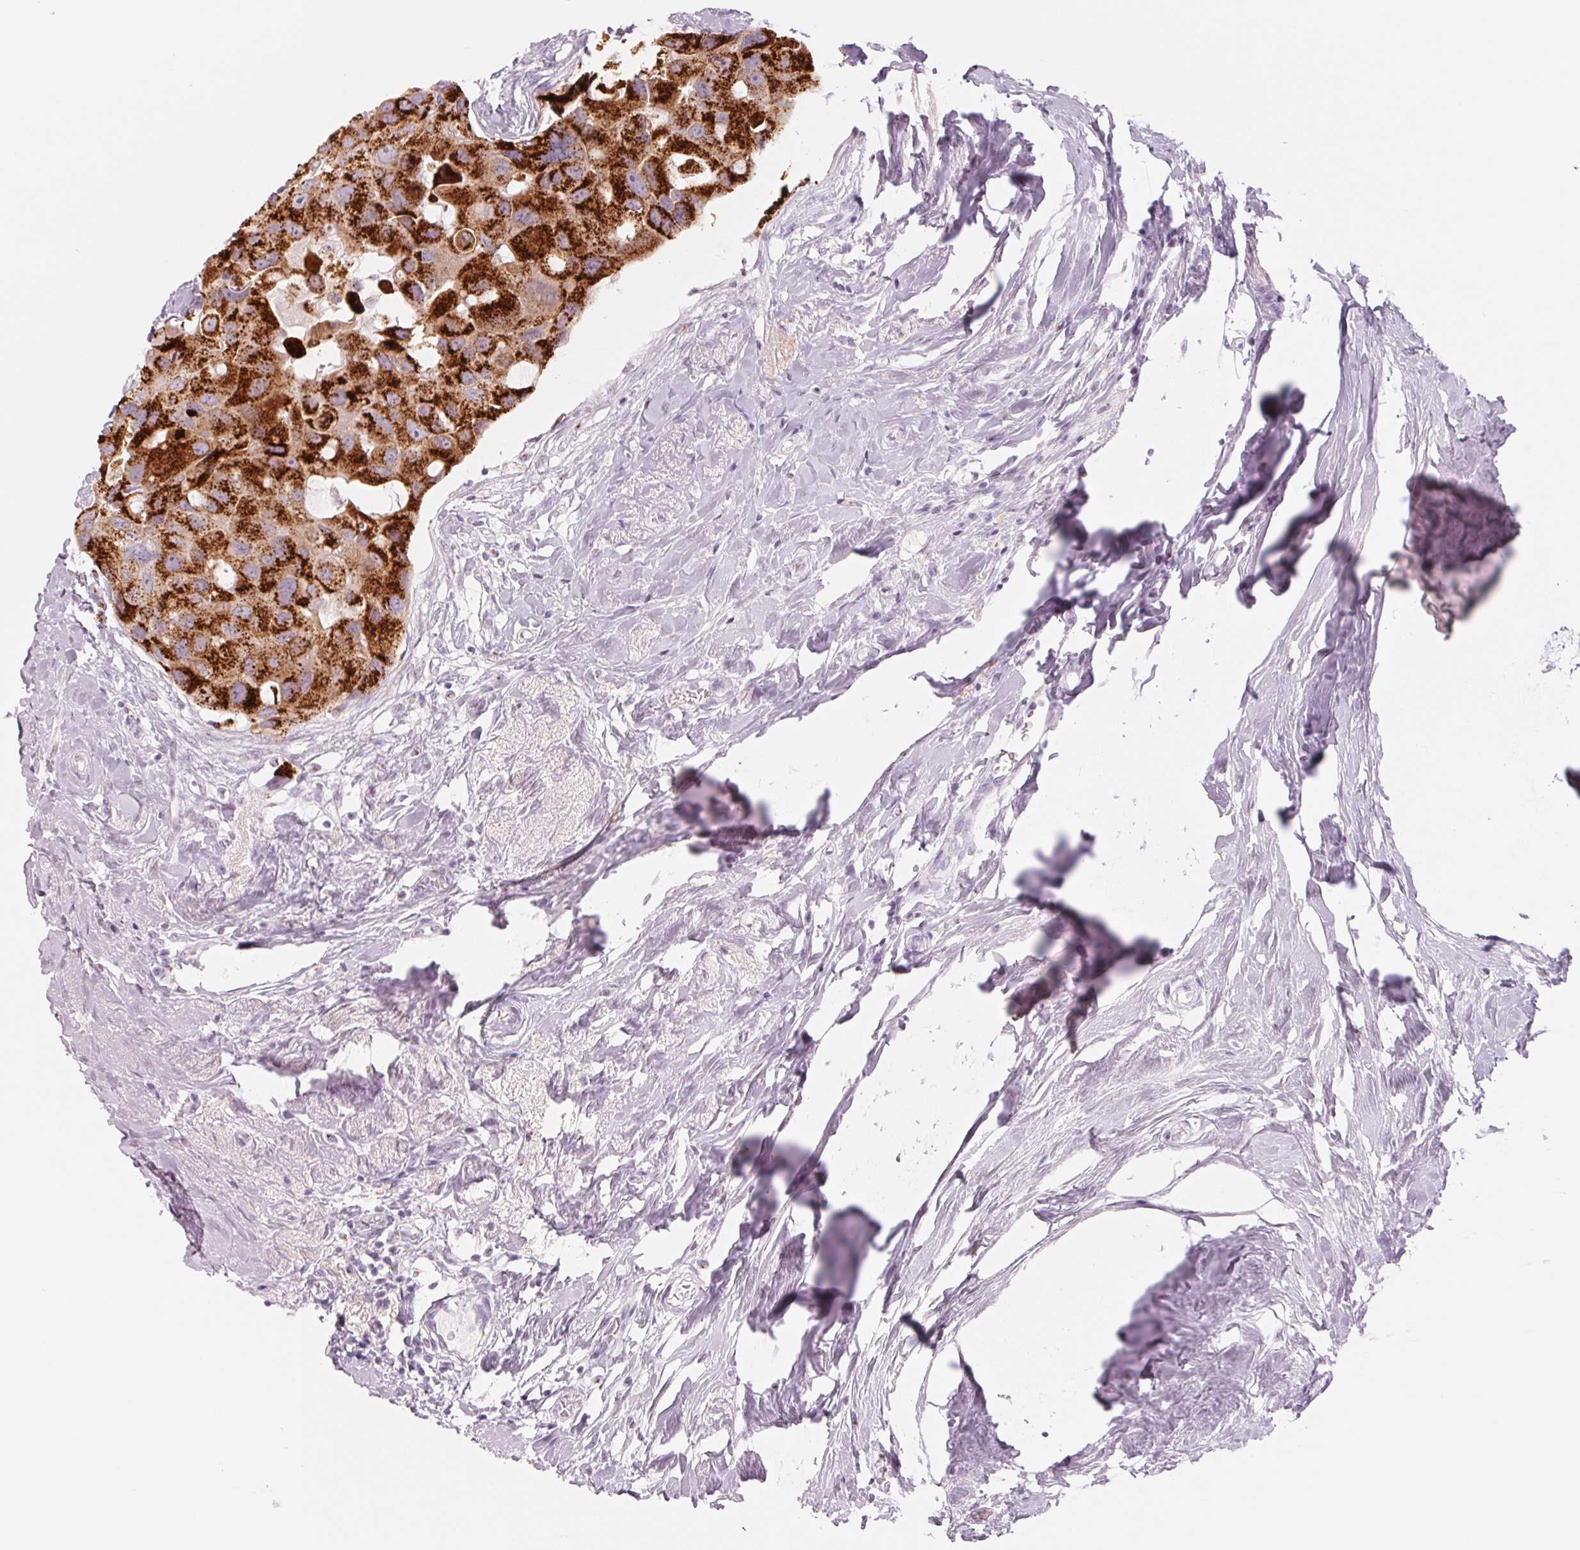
{"staining": {"intensity": "strong", "quantity": ">75%", "location": "cytoplasmic/membranous"}, "tissue": "breast cancer", "cell_type": "Tumor cells", "image_type": "cancer", "snomed": [{"axis": "morphology", "description": "Duct carcinoma"}, {"axis": "topography", "description": "Breast"}], "caption": "Protein expression analysis of human breast cancer (infiltrating ductal carcinoma) reveals strong cytoplasmic/membranous positivity in approximately >75% of tumor cells. Nuclei are stained in blue.", "gene": "GALNT7", "patient": {"sex": "female", "age": 43}}